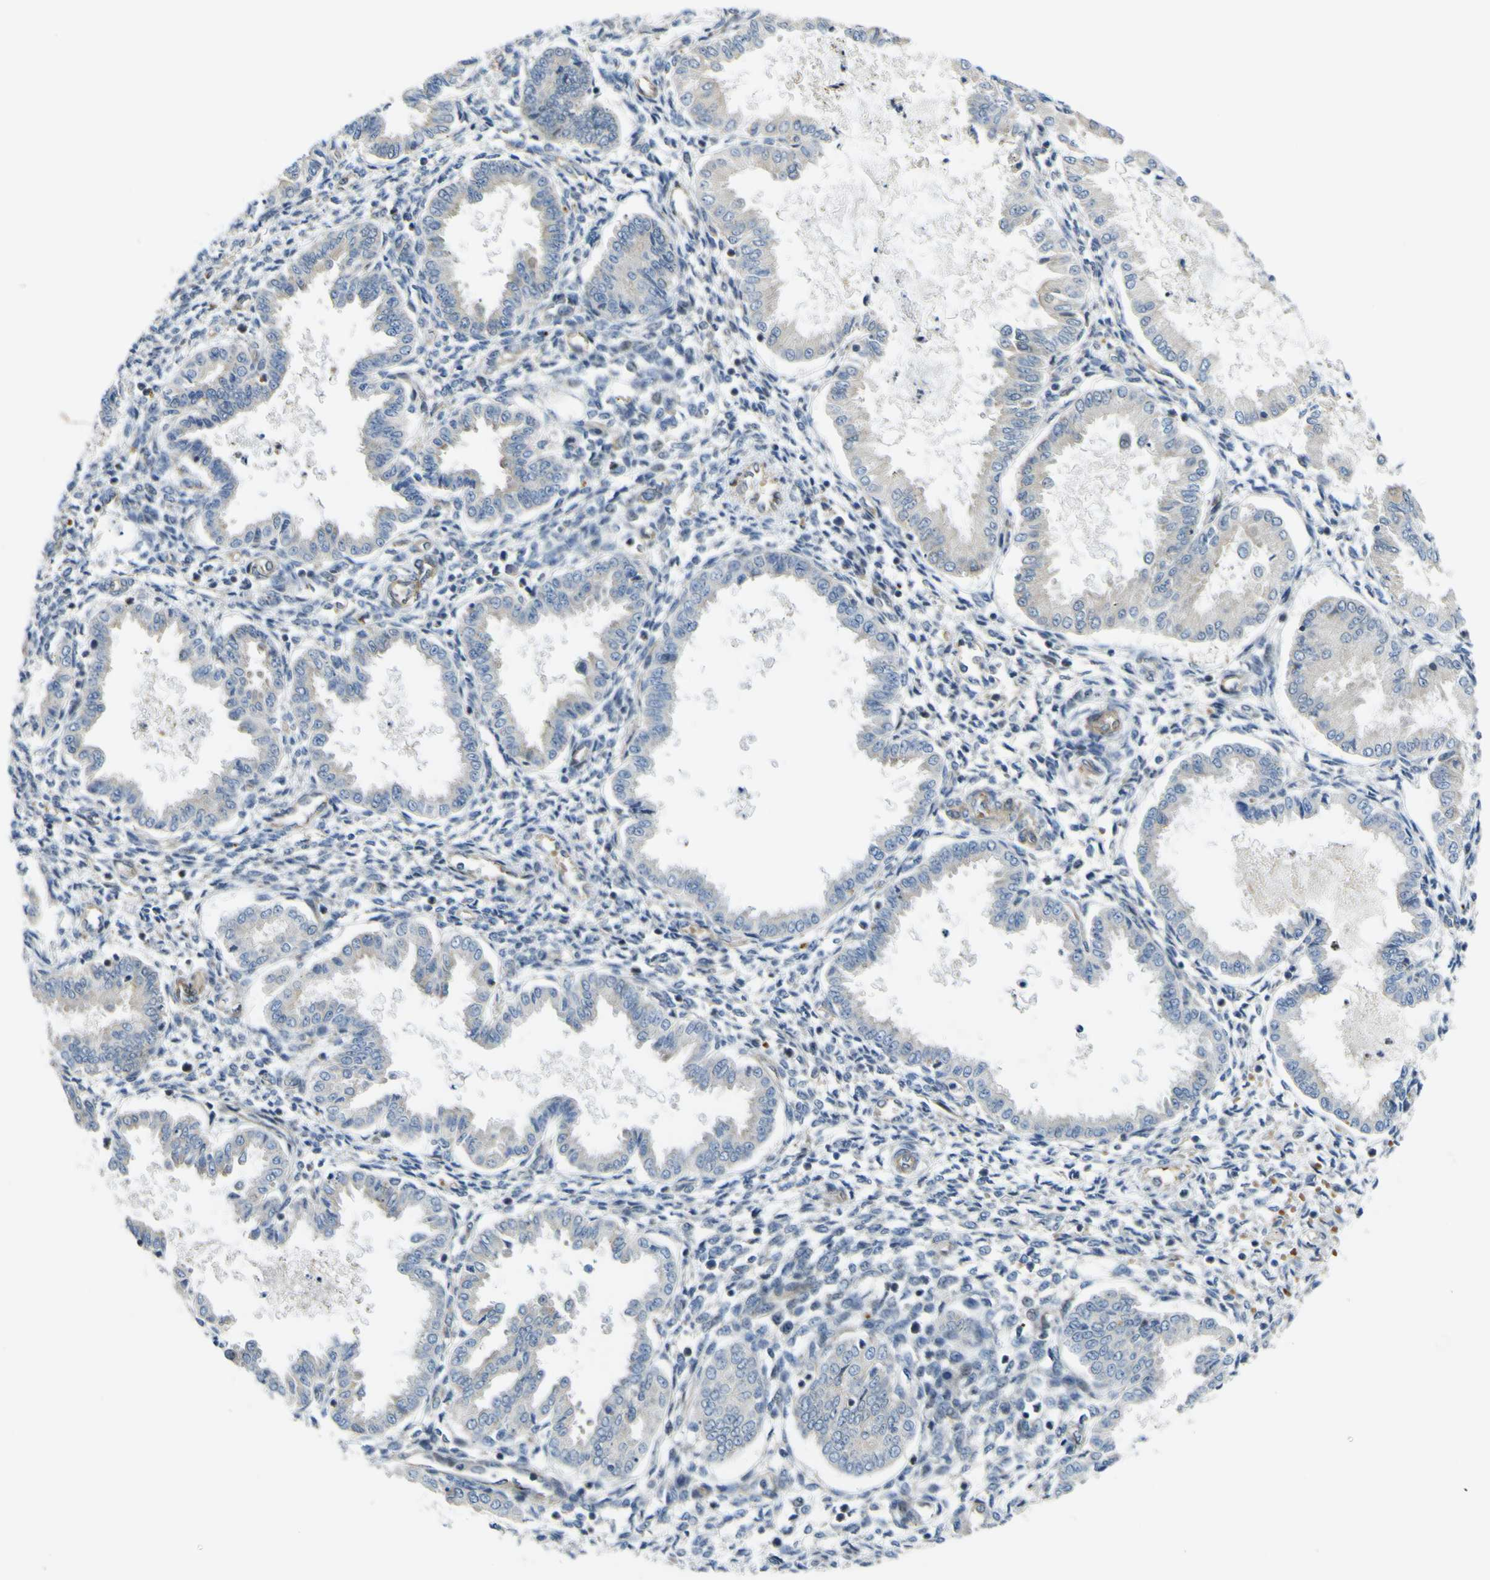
{"staining": {"intensity": "moderate", "quantity": "<25%", "location": "cytoplasmic/membranous"}, "tissue": "endometrium", "cell_type": "Cells in endometrial stroma", "image_type": "normal", "snomed": [{"axis": "morphology", "description": "Normal tissue, NOS"}, {"axis": "topography", "description": "Endometrium"}], "caption": "Endometrium stained with DAB IHC reveals low levels of moderate cytoplasmic/membranous expression in approximately <25% of cells in endometrial stroma.", "gene": "KDM7A", "patient": {"sex": "female", "age": 33}}